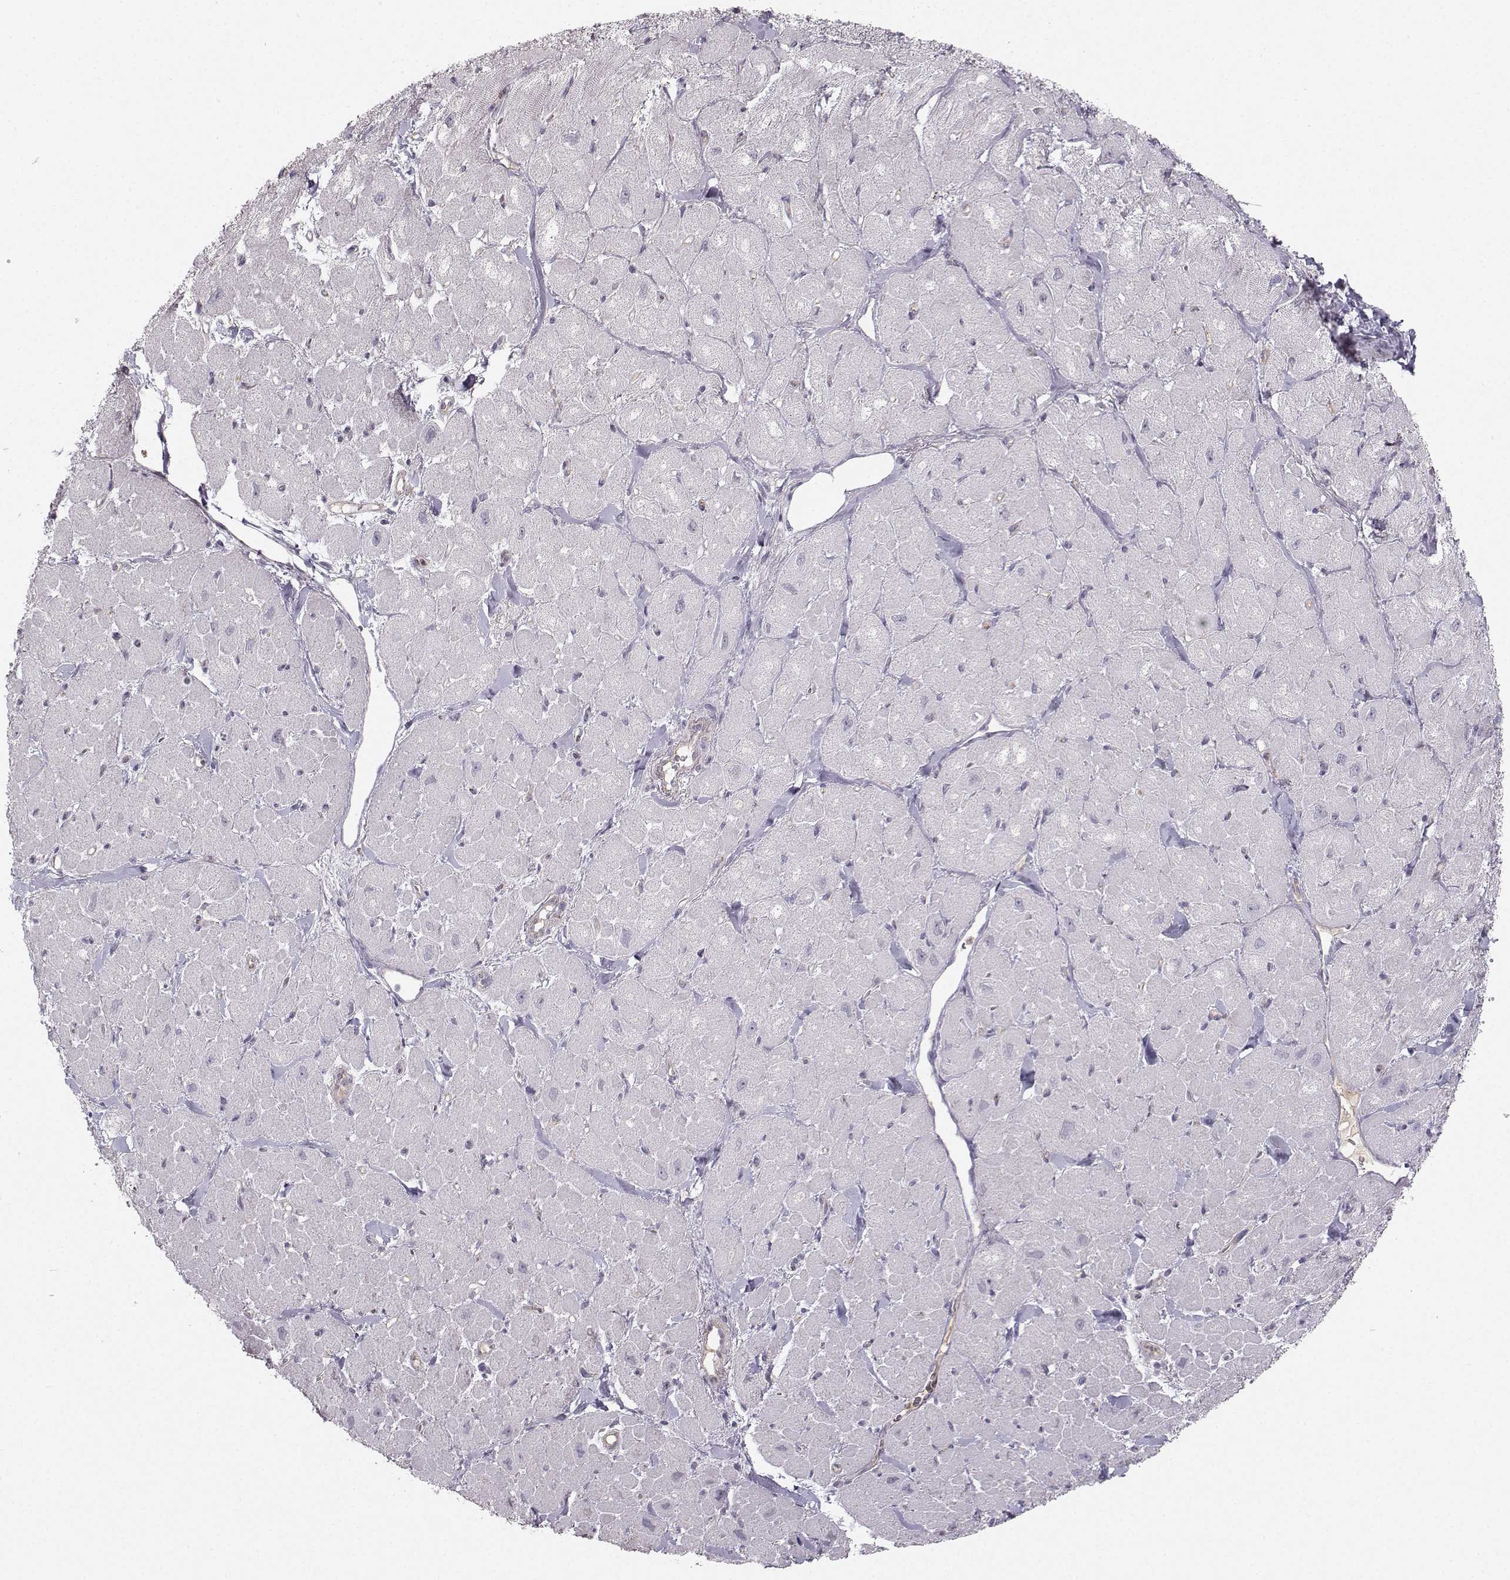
{"staining": {"intensity": "negative", "quantity": "none", "location": "none"}, "tissue": "heart muscle", "cell_type": "Cardiomyocytes", "image_type": "normal", "snomed": [{"axis": "morphology", "description": "Normal tissue, NOS"}, {"axis": "topography", "description": "Heart"}], "caption": "This photomicrograph is of normal heart muscle stained with immunohistochemistry (IHC) to label a protein in brown with the nuclei are counter-stained blue. There is no staining in cardiomyocytes.", "gene": "OPRD1", "patient": {"sex": "male", "age": 60}}